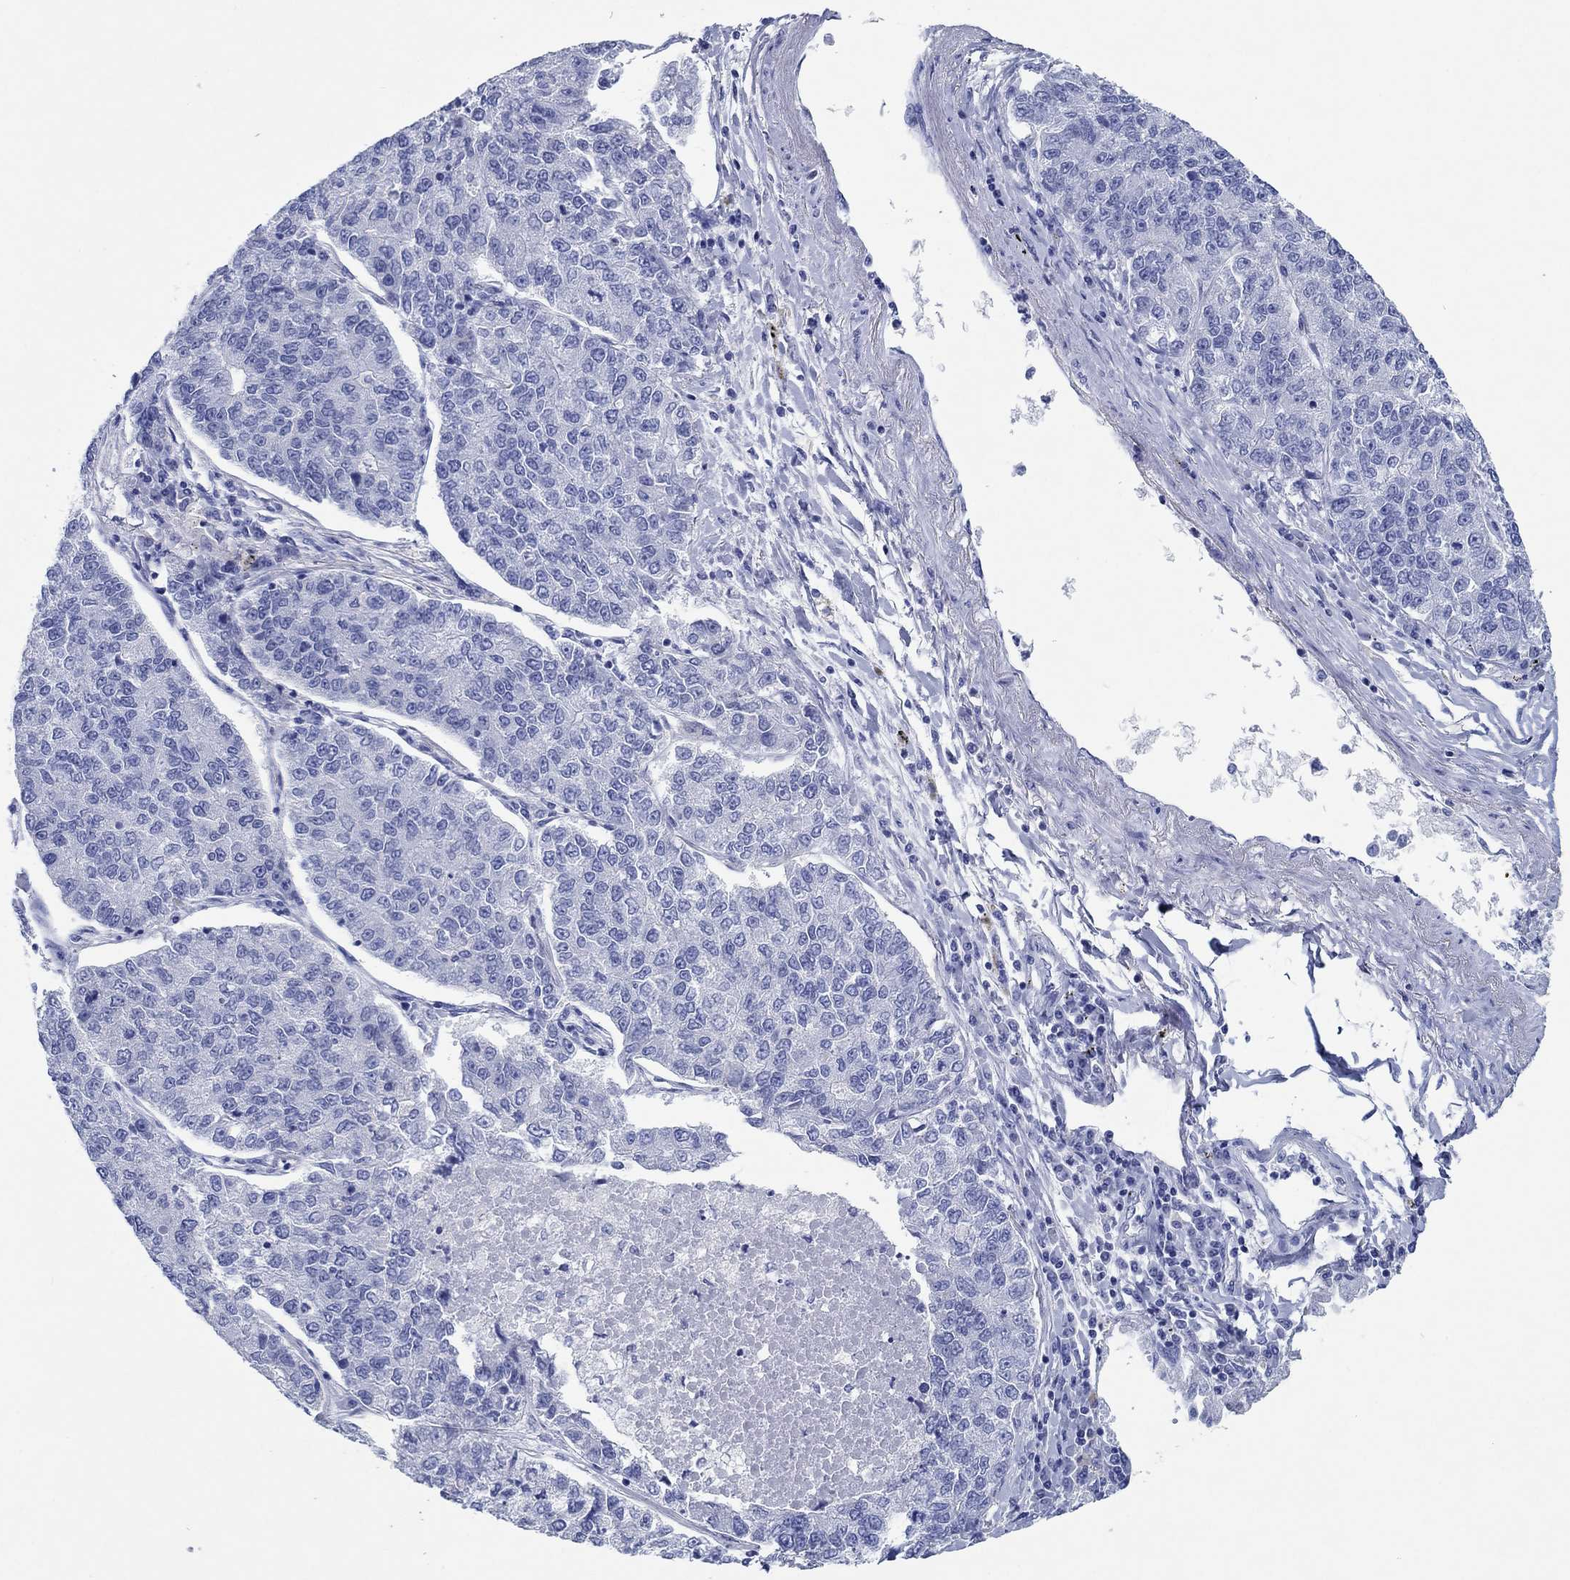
{"staining": {"intensity": "negative", "quantity": "none", "location": "none"}, "tissue": "lung cancer", "cell_type": "Tumor cells", "image_type": "cancer", "snomed": [{"axis": "morphology", "description": "Adenocarcinoma, NOS"}, {"axis": "topography", "description": "Lung"}], "caption": "Immunohistochemical staining of human lung cancer reveals no significant positivity in tumor cells.", "gene": "HCRT", "patient": {"sex": "male", "age": 49}}